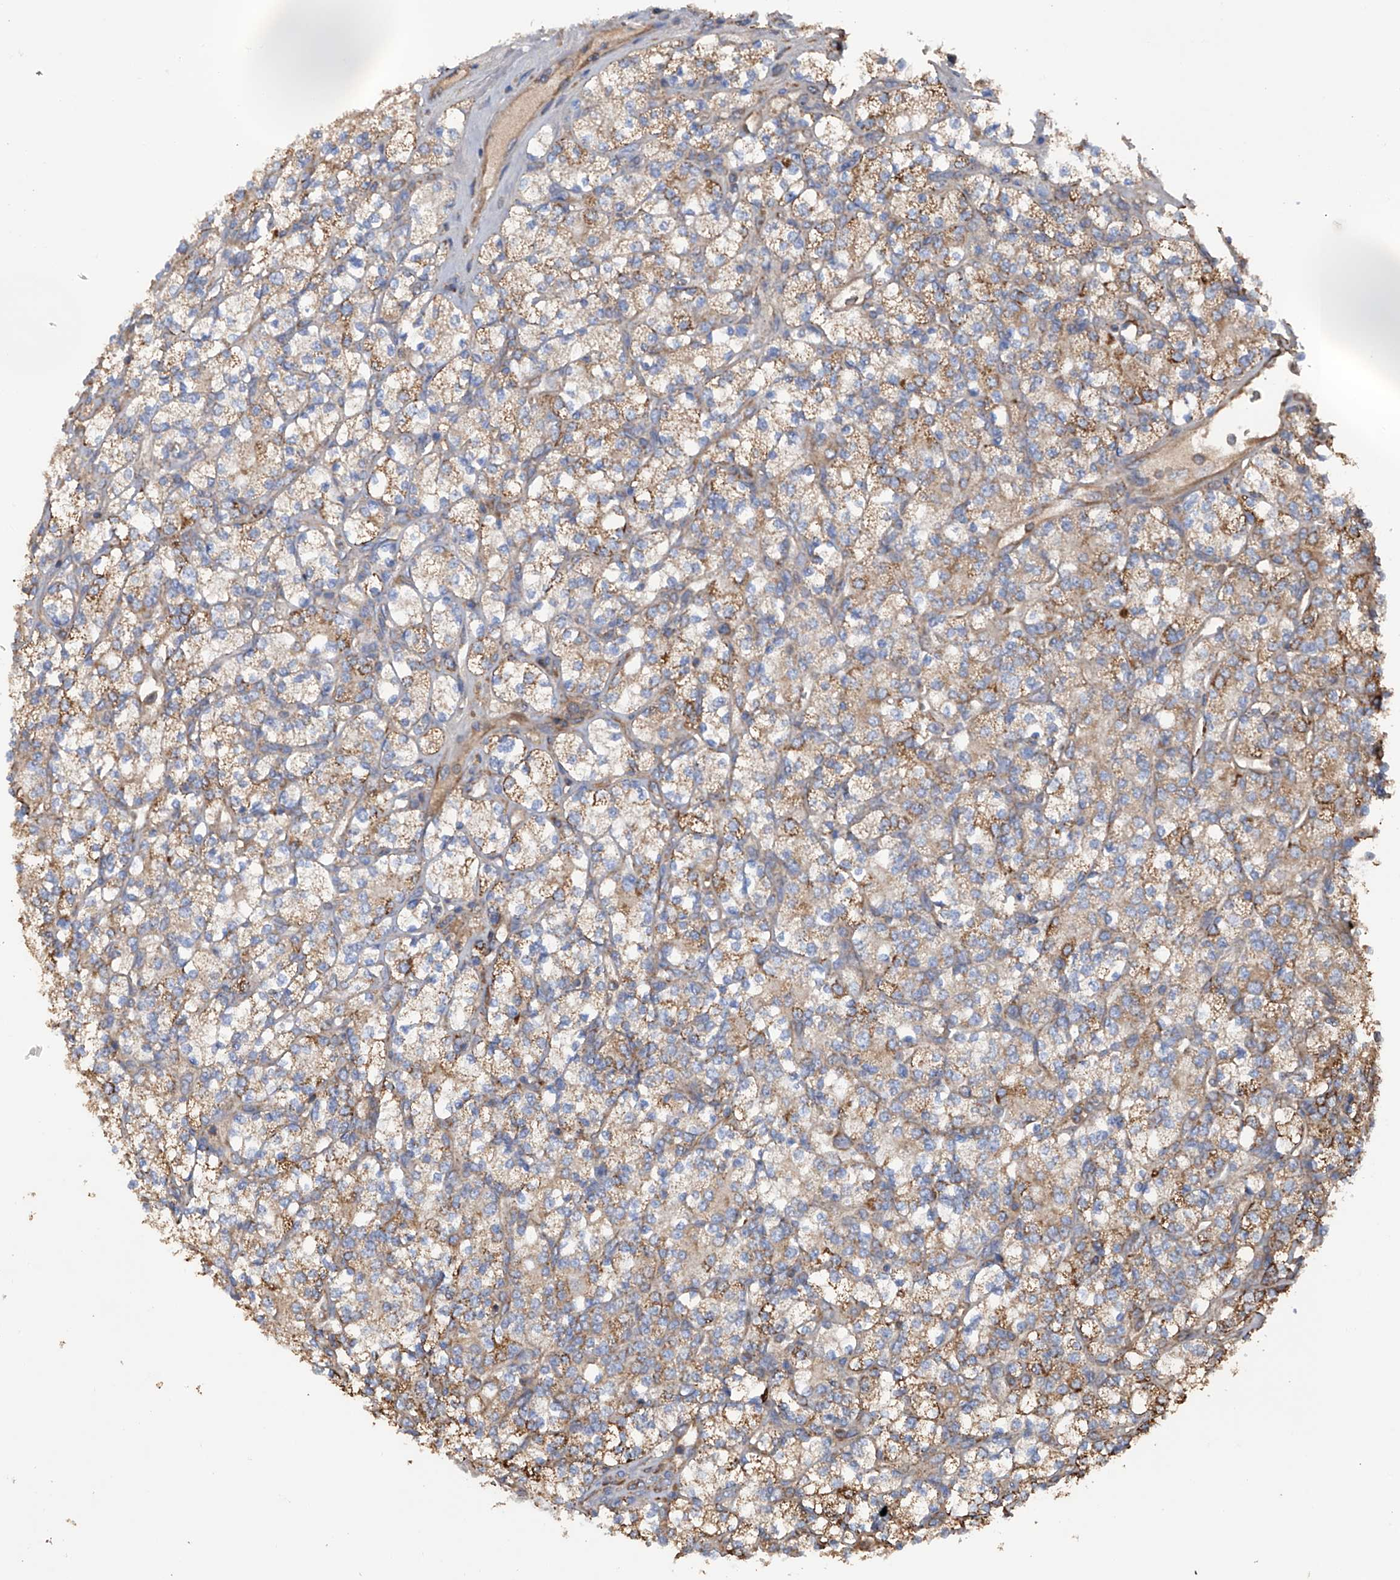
{"staining": {"intensity": "moderate", "quantity": "25%-75%", "location": "cytoplasmic/membranous"}, "tissue": "renal cancer", "cell_type": "Tumor cells", "image_type": "cancer", "snomed": [{"axis": "morphology", "description": "Adenocarcinoma, NOS"}, {"axis": "topography", "description": "Kidney"}], "caption": "Tumor cells demonstrate medium levels of moderate cytoplasmic/membranous staining in approximately 25%-75% of cells in renal cancer. (DAB IHC, brown staining for protein, blue staining for nuclei).", "gene": "ASCC3", "patient": {"sex": "male", "age": 77}}